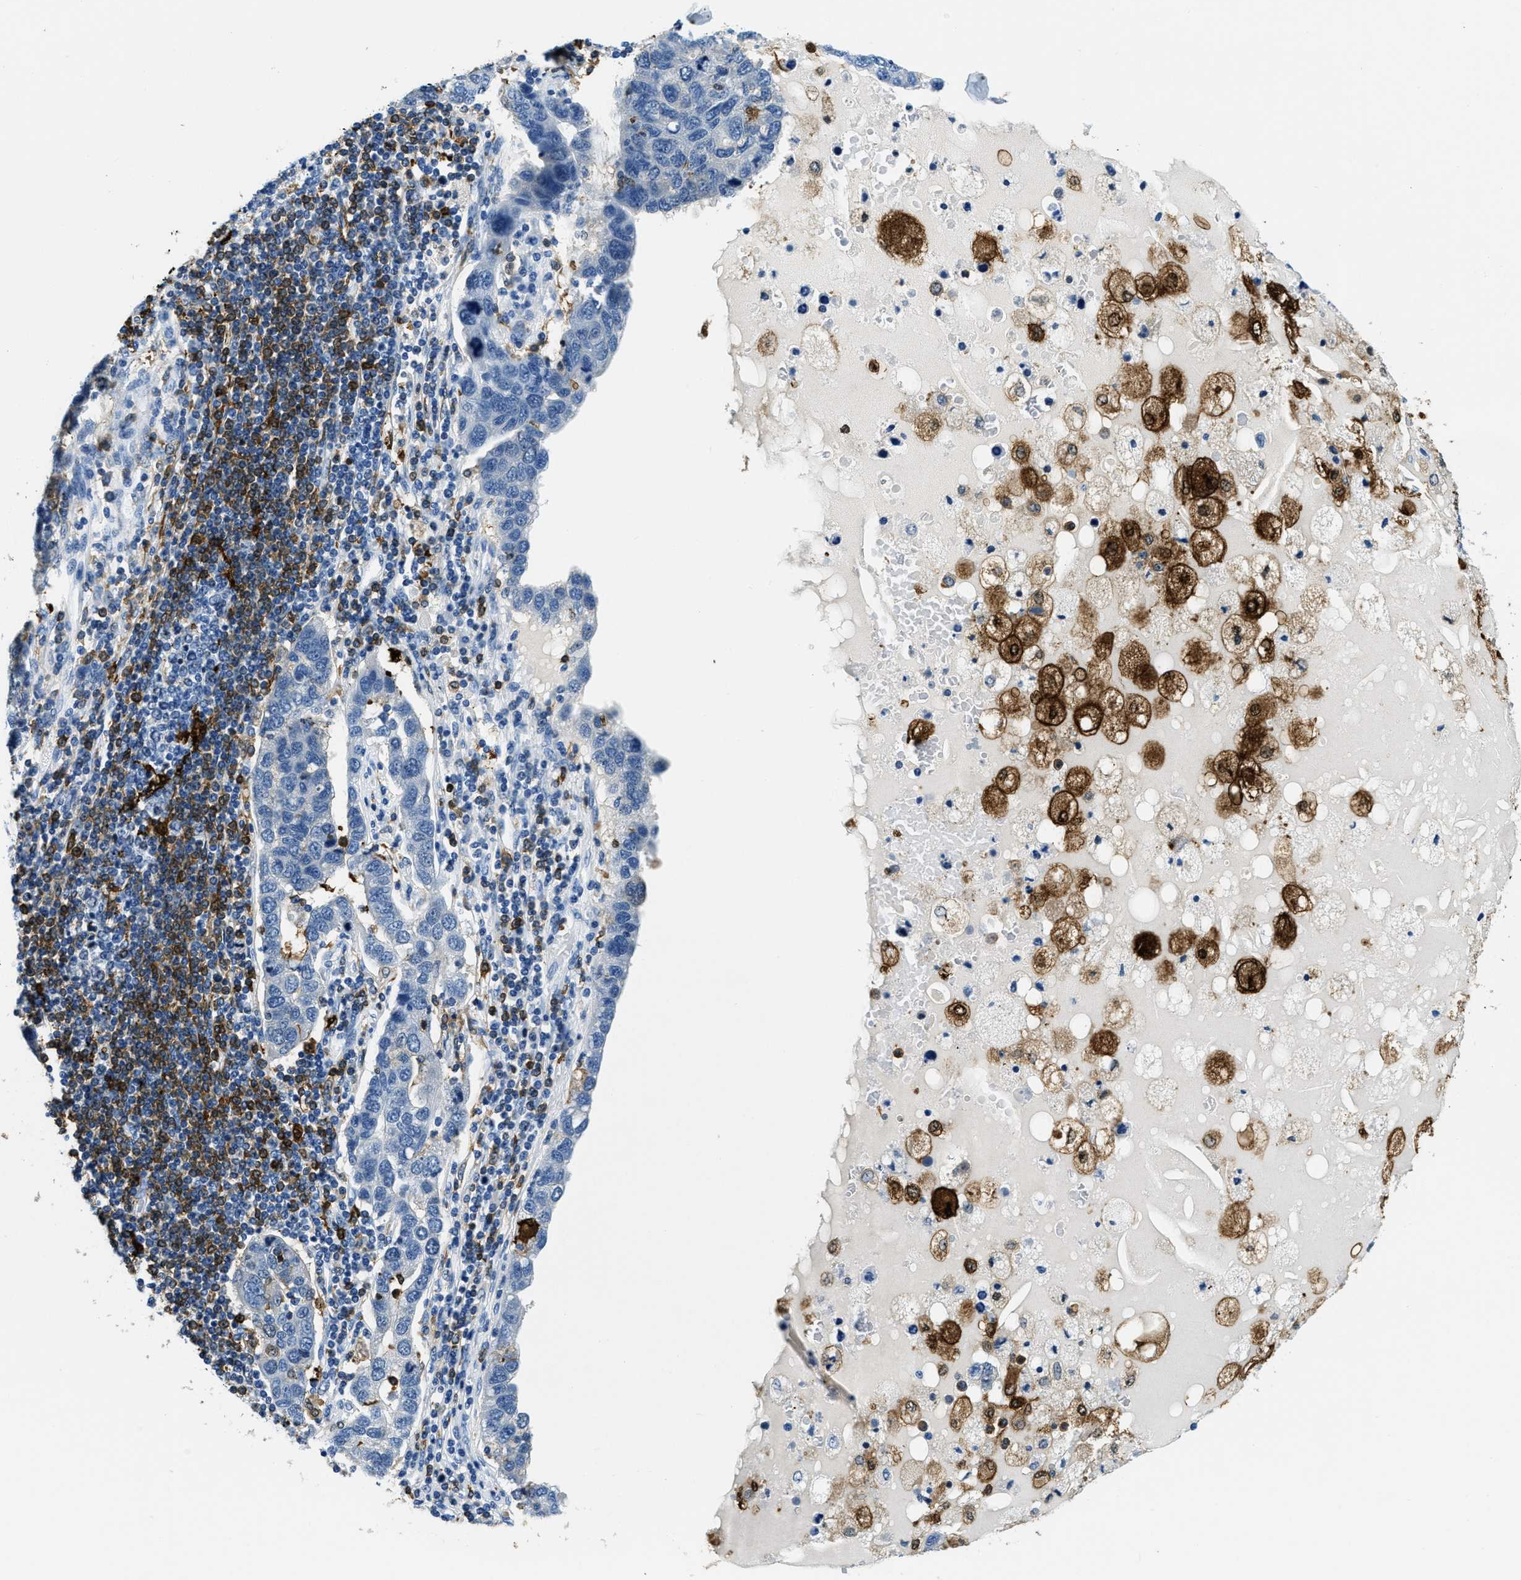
{"staining": {"intensity": "negative", "quantity": "none", "location": "none"}, "tissue": "pancreatic cancer", "cell_type": "Tumor cells", "image_type": "cancer", "snomed": [{"axis": "morphology", "description": "Adenocarcinoma, NOS"}, {"axis": "topography", "description": "Pancreas"}], "caption": "High magnification brightfield microscopy of pancreatic cancer stained with DAB (3,3'-diaminobenzidine) (brown) and counterstained with hematoxylin (blue): tumor cells show no significant positivity.", "gene": "CAPG", "patient": {"sex": "female", "age": 61}}